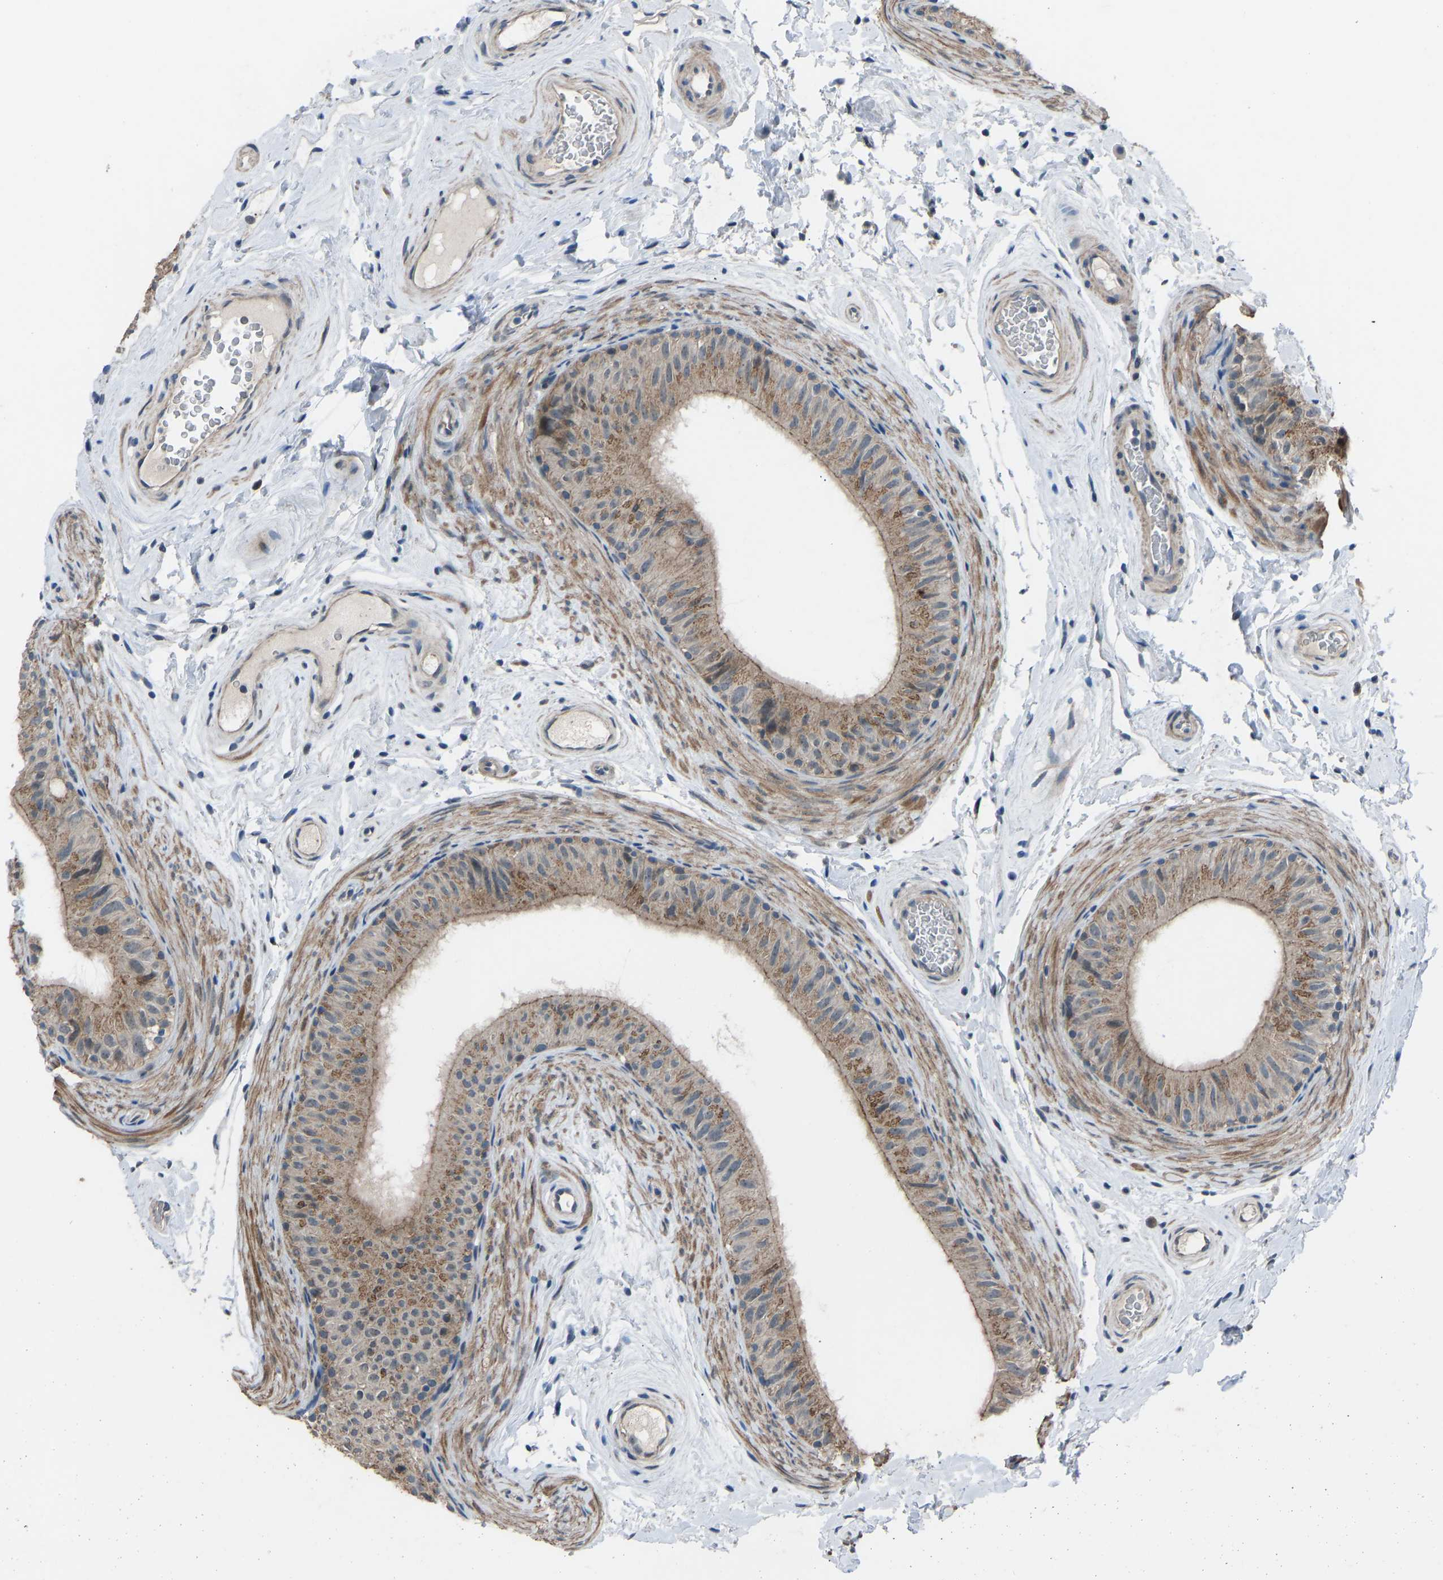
{"staining": {"intensity": "moderate", "quantity": ">75%", "location": "cytoplasmic/membranous"}, "tissue": "epididymis", "cell_type": "Glandular cells", "image_type": "normal", "snomed": [{"axis": "morphology", "description": "Normal tissue, NOS"}, {"axis": "topography", "description": "Epididymis"}], "caption": "Immunohistochemistry (IHC) photomicrograph of benign epididymis: human epididymis stained using IHC demonstrates medium levels of moderate protein expression localized specifically in the cytoplasmic/membranous of glandular cells, appearing as a cytoplasmic/membranous brown color.", "gene": "CDK2AP1", "patient": {"sex": "male", "age": 34}}